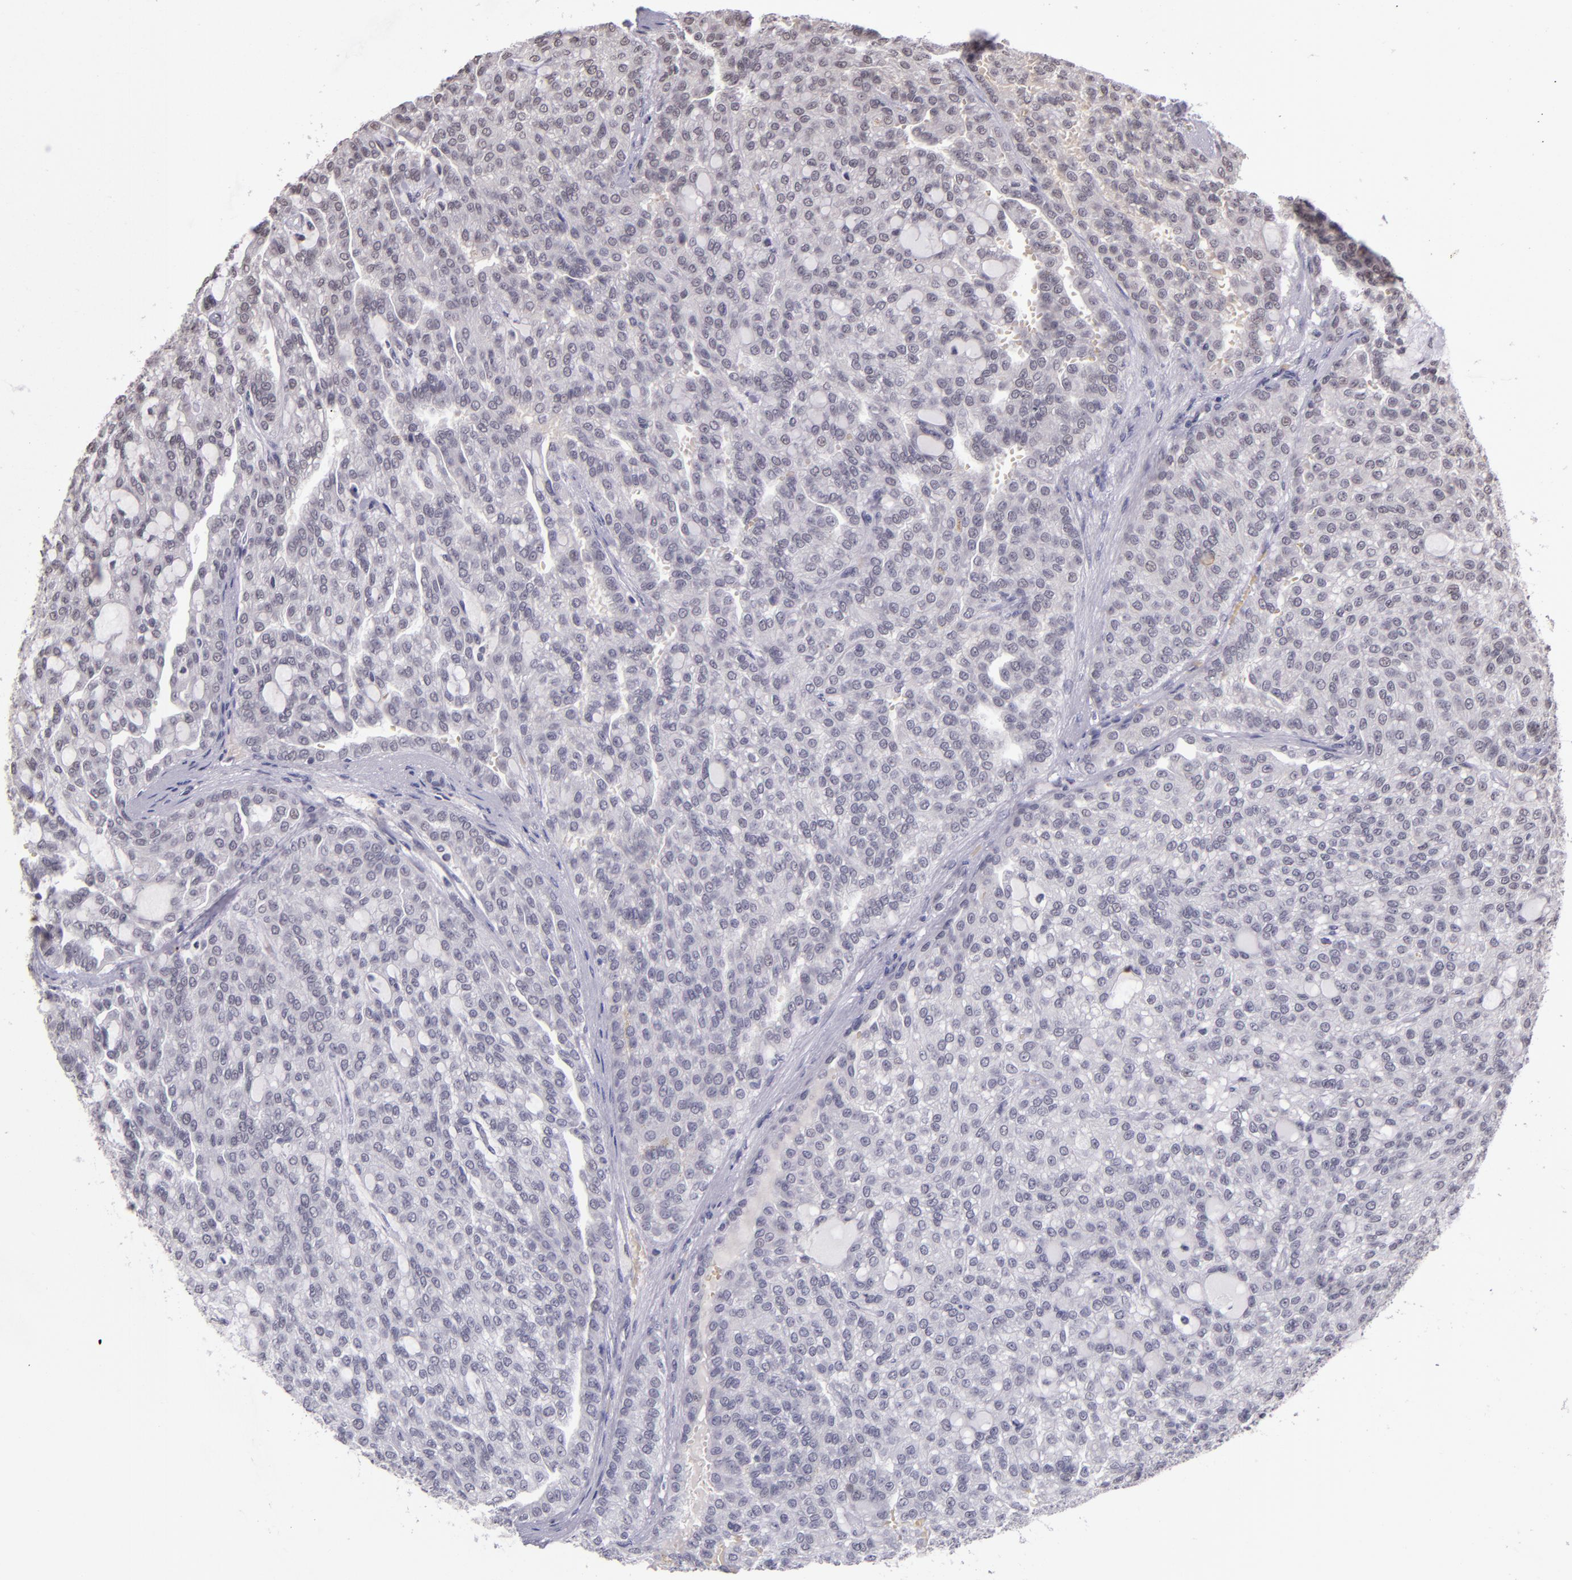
{"staining": {"intensity": "negative", "quantity": "none", "location": "none"}, "tissue": "renal cancer", "cell_type": "Tumor cells", "image_type": "cancer", "snomed": [{"axis": "morphology", "description": "Adenocarcinoma, NOS"}, {"axis": "topography", "description": "Kidney"}], "caption": "Protein analysis of renal cancer (adenocarcinoma) shows no significant staining in tumor cells.", "gene": "CUL1", "patient": {"sex": "male", "age": 63}}